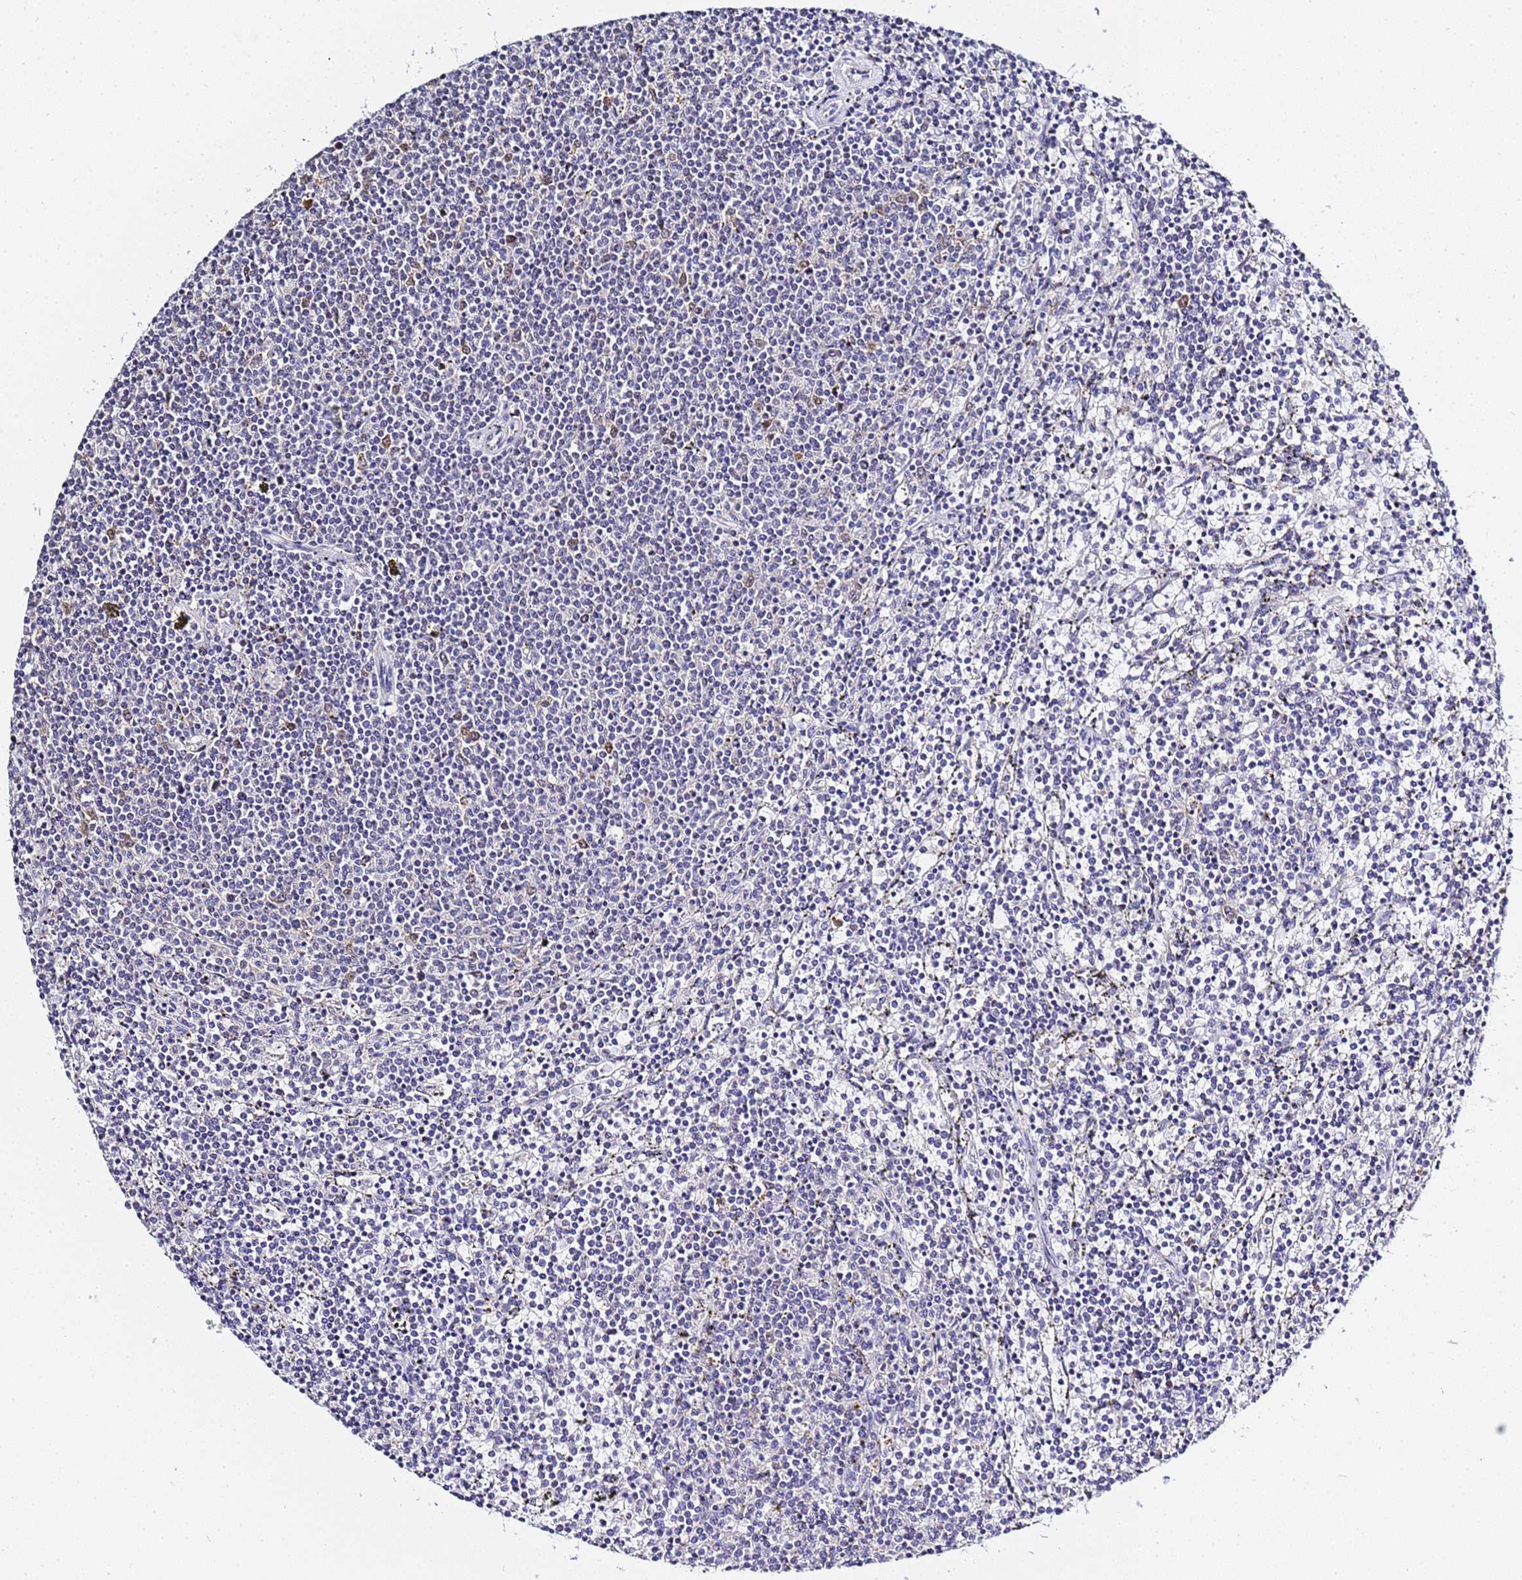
{"staining": {"intensity": "negative", "quantity": "none", "location": "none"}, "tissue": "lymphoma", "cell_type": "Tumor cells", "image_type": "cancer", "snomed": [{"axis": "morphology", "description": "Malignant lymphoma, non-Hodgkin's type, Low grade"}, {"axis": "topography", "description": "Spleen"}], "caption": "Tumor cells are negative for protein expression in human malignant lymphoma, non-Hodgkin's type (low-grade). The staining is performed using DAB (3,3'-diaminobenzidine) brown chromogen with nuclei counter-stained in using hematoxylin.", "gene": "ACTL6B", "patient": {"sex": "female", "age": 50}}